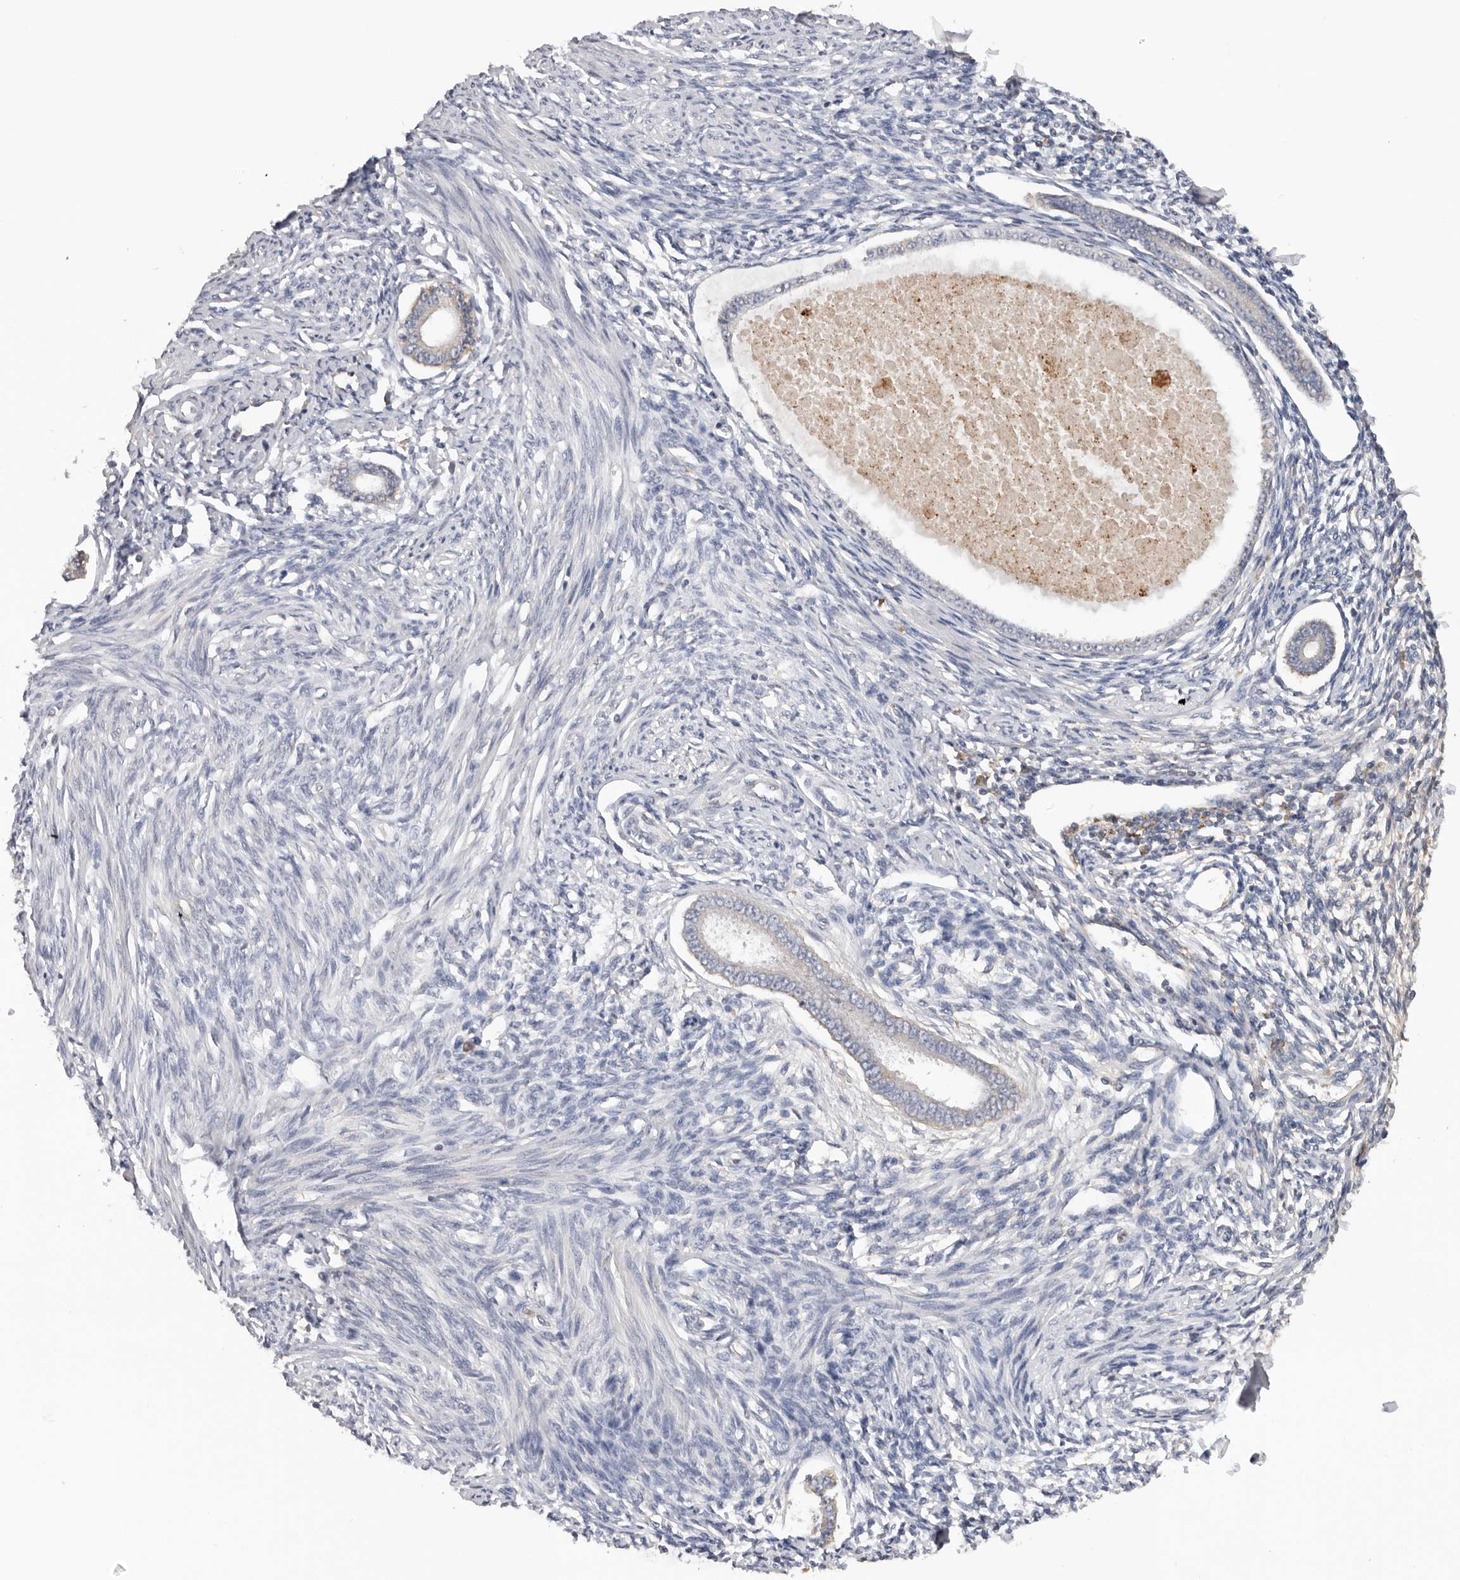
{"staining": {"intensity": "negative", "quantity": "none", "location": "none"}, "tissue": "endometrium", "cell_type": "Cells in endometrial stroma", "image_type": "normal", "snomed": [{"axis": "morphology", "description": "Normal tissue, NOS"}, {"axis": "topography", "description": "Endometrium"}], "caption": "The IHC photomicrograph has no significant staining in cells in endometrial stroma of endometrium.", "gene": "TFRC", "patient": {"sex": "female", "age": 56}}